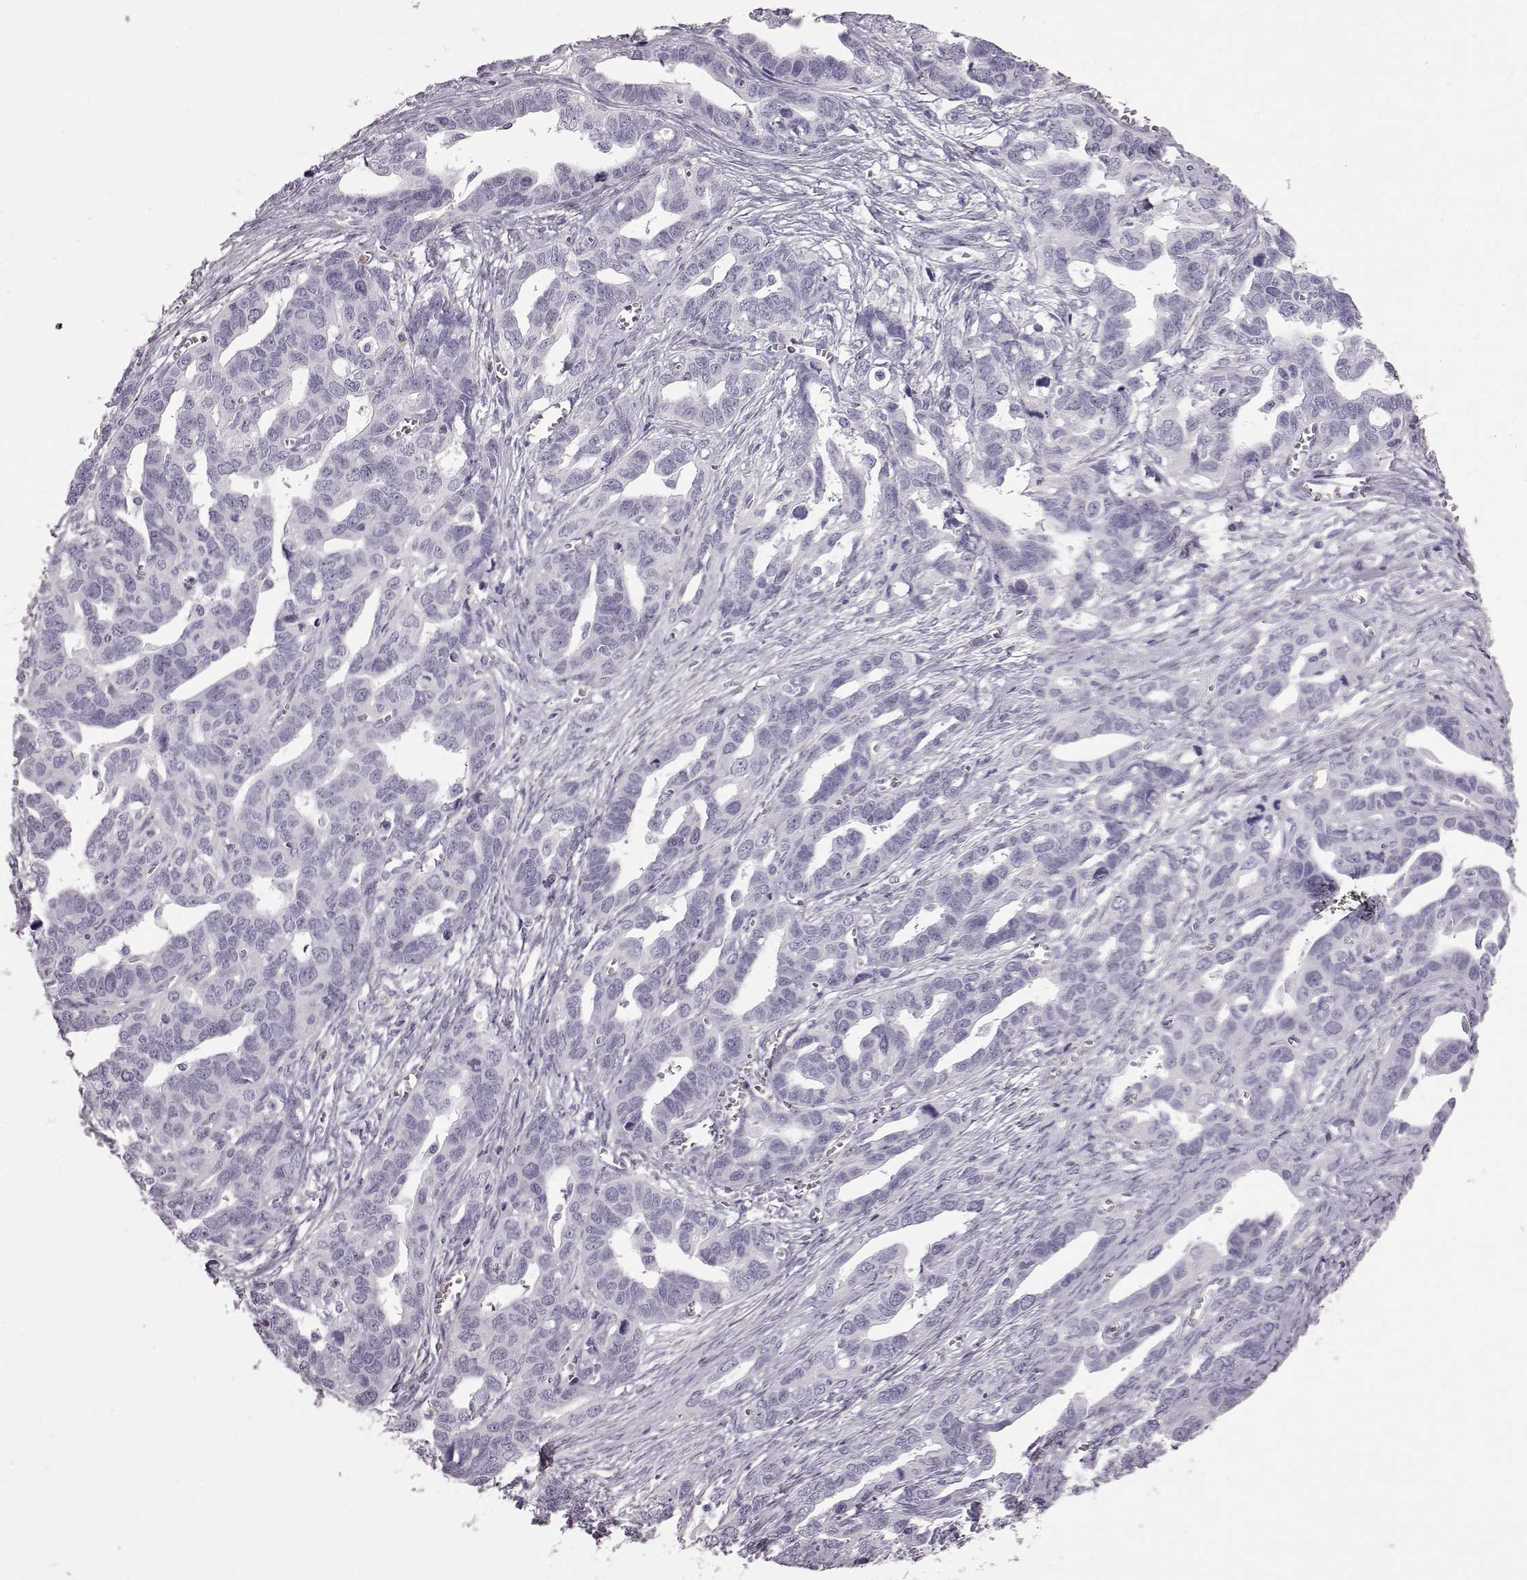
{"staining": {"intensity": "negative", "quantity": "none", "location": "none"}, "tissue": "ovarian cancer", "cell_type": "Tumor cells", "image_type": "cancer", "snomed": [{"axis": "morphology", "description": "Cystadenocarcinoma, serous, NOS"}, {"axis": "topography", "description": "Ovary"}], "caption": "Ovarian cancer was stained to show a protein in brown. There is no significant positivity in tumor cells.", "gene": "FUT4", "patient": {"sex": "female", "age": 69}}